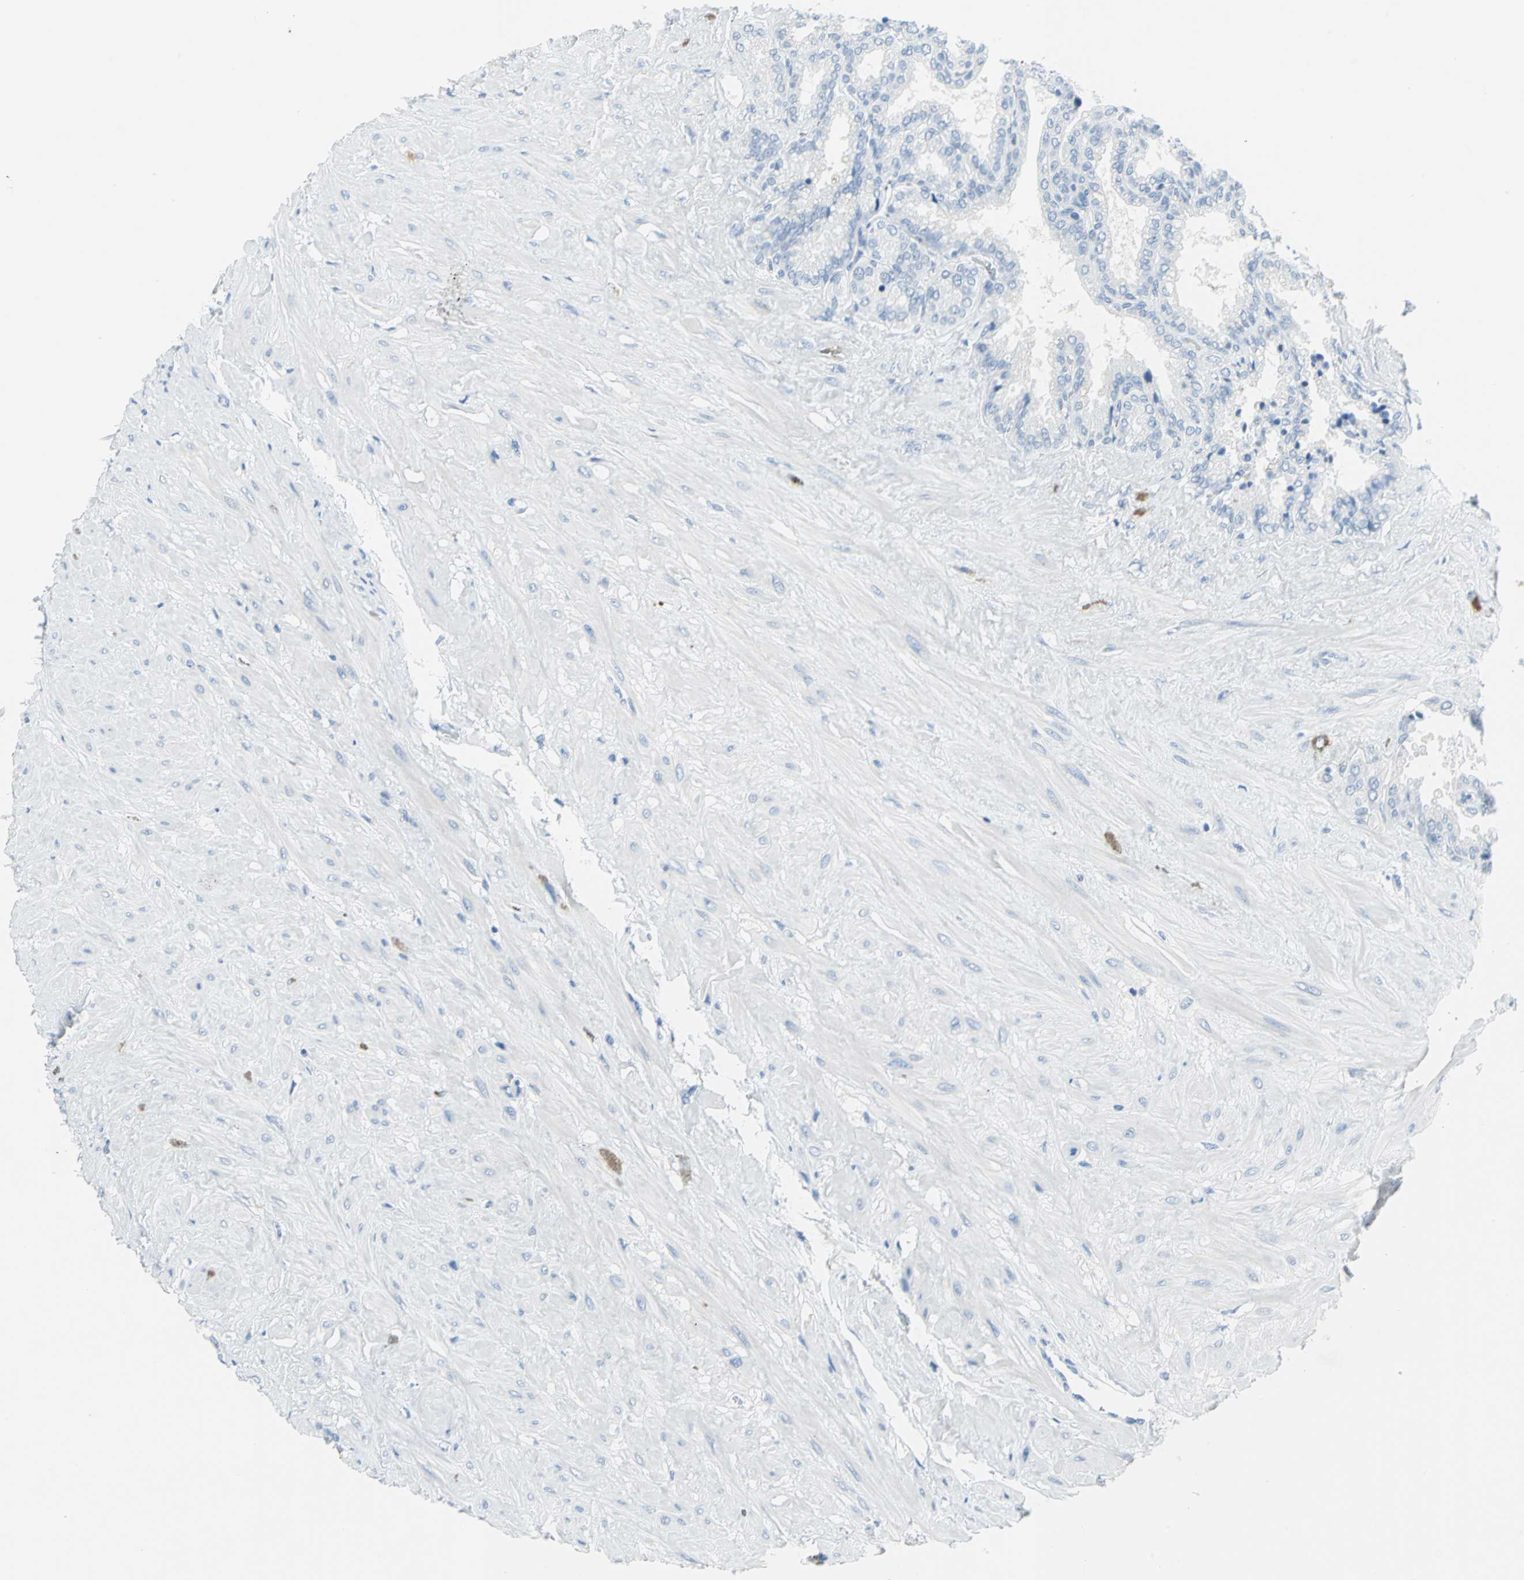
{"staining": {"intensity": "negative", "quantity": "none", "location": "none"}, "tissue": "seminal vesicle", "cell_type": "Glandular cells", "image_type": "normal", "snomed": [{"axis": "morphology", "description": "Normal tissue, NOS"}, {"axis": "topography", "description": "Seminal veicle"}], "caption": "Immunohistochemistry (IHC) micrograph of unremarkable human seminal vesicle stained for a protein (brown), which demonstrates no staining in glandular cells. (DAB immunohistochemistry, high magnification).", "gene": "PKLR", "patient": {"sex": "male", "age": 46}}